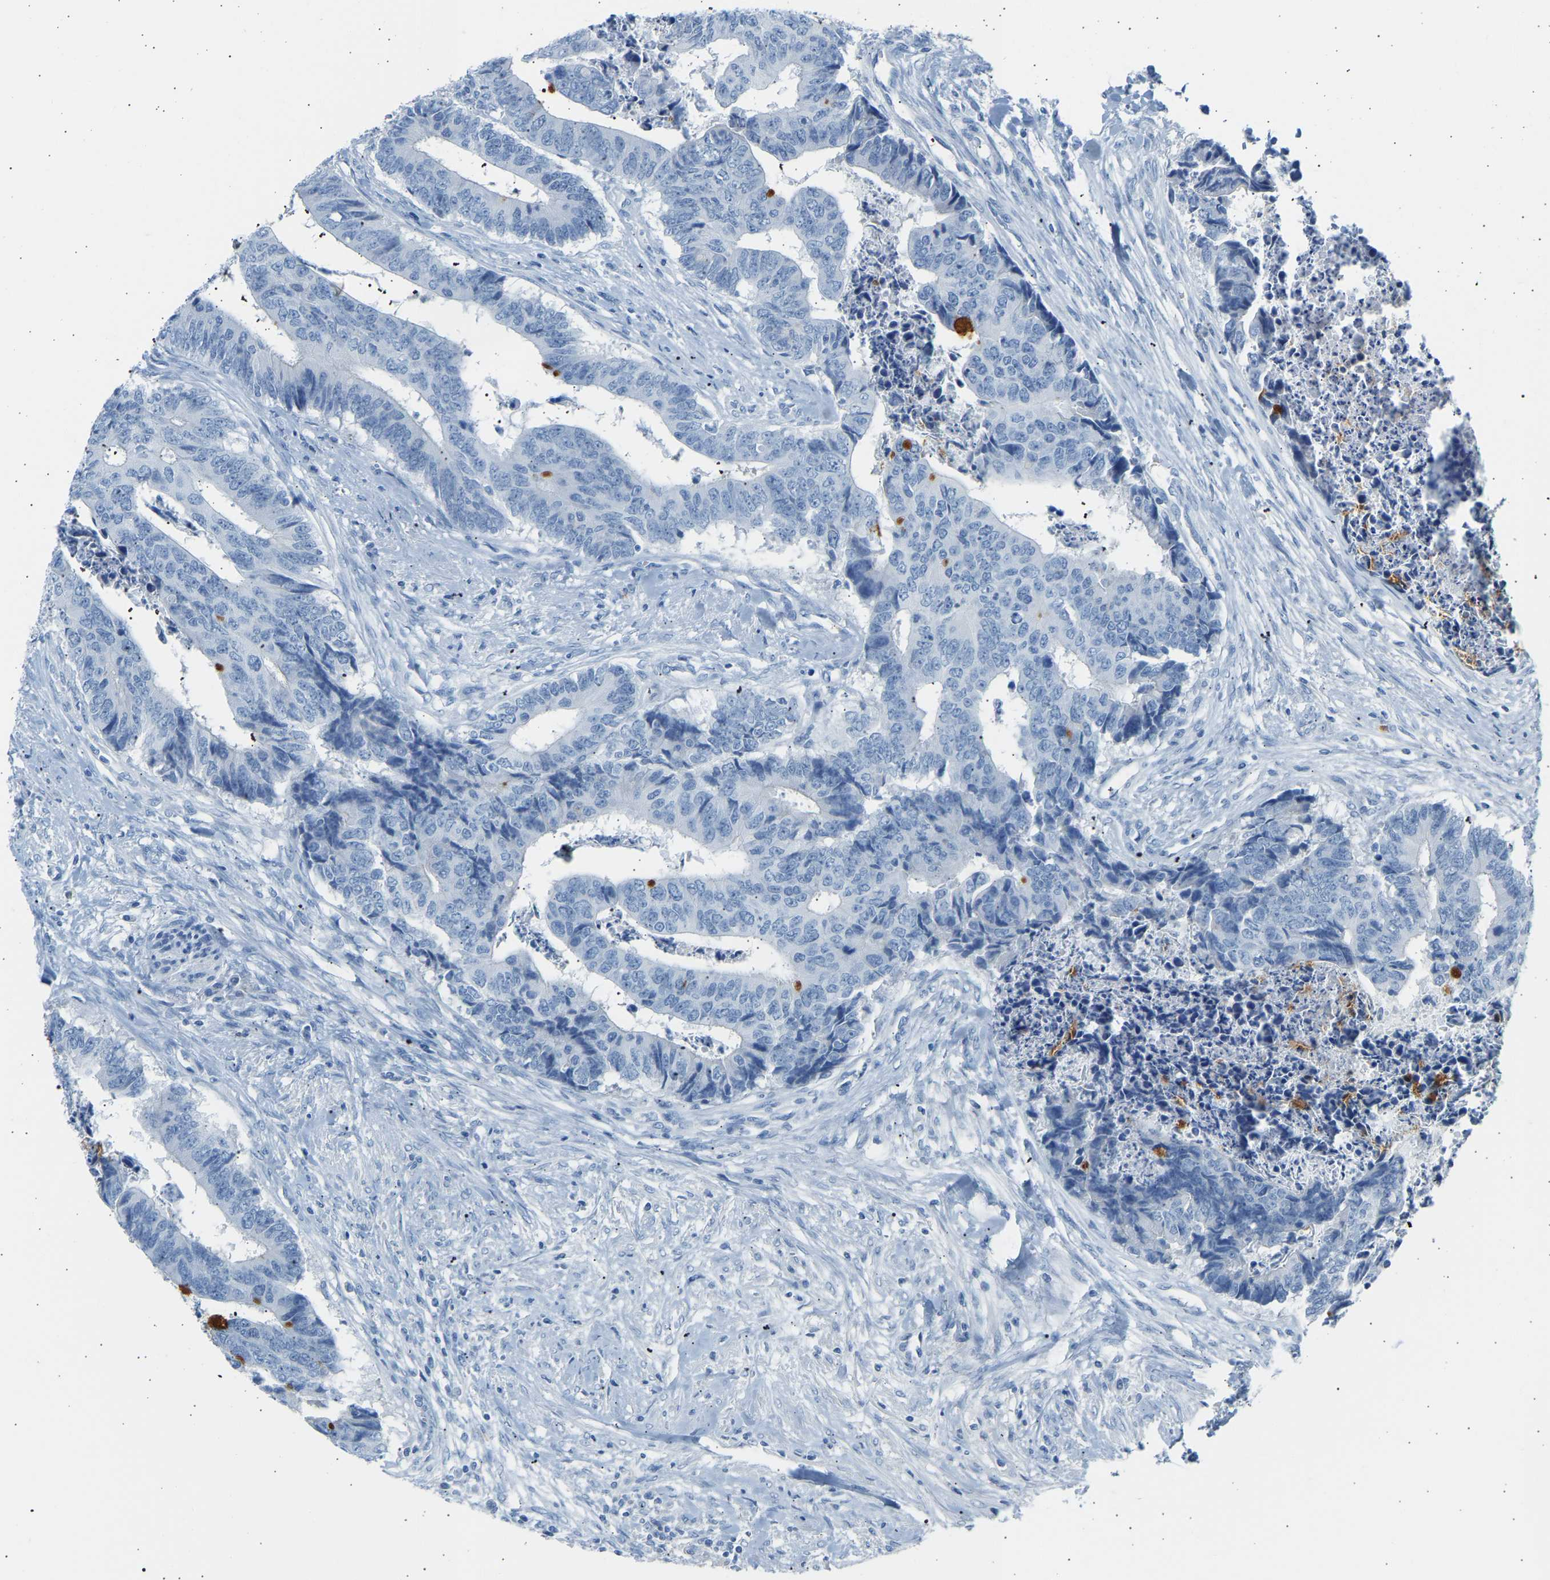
{"staining": {"intensity": "moderate", "quantity": "<25%", "location": "cytoplasmic/membranous"}, "tissue": "colorectal cancer", "cell_type": "Tumor cells", "image_type": "cancer", "snomed": [{"axis": "morphology", "description": "Adenocarcinoma, NOS"}, {"axis": "topography", "description": "Rectum"}], "caption": "Immunohistochemistry photomicrograph of neoplastic tissue: colorectal adenocarcinoma stained using immunohistochemistry (IHC) exhibits low levels of moderate protein expression localized specifically in the cytoplasmic/membranous of tumor cells, appearing as a cytoplasmic/membranous brown color.", "gene": "GNAS", "patient": {"sex": "male", "age": 84}}